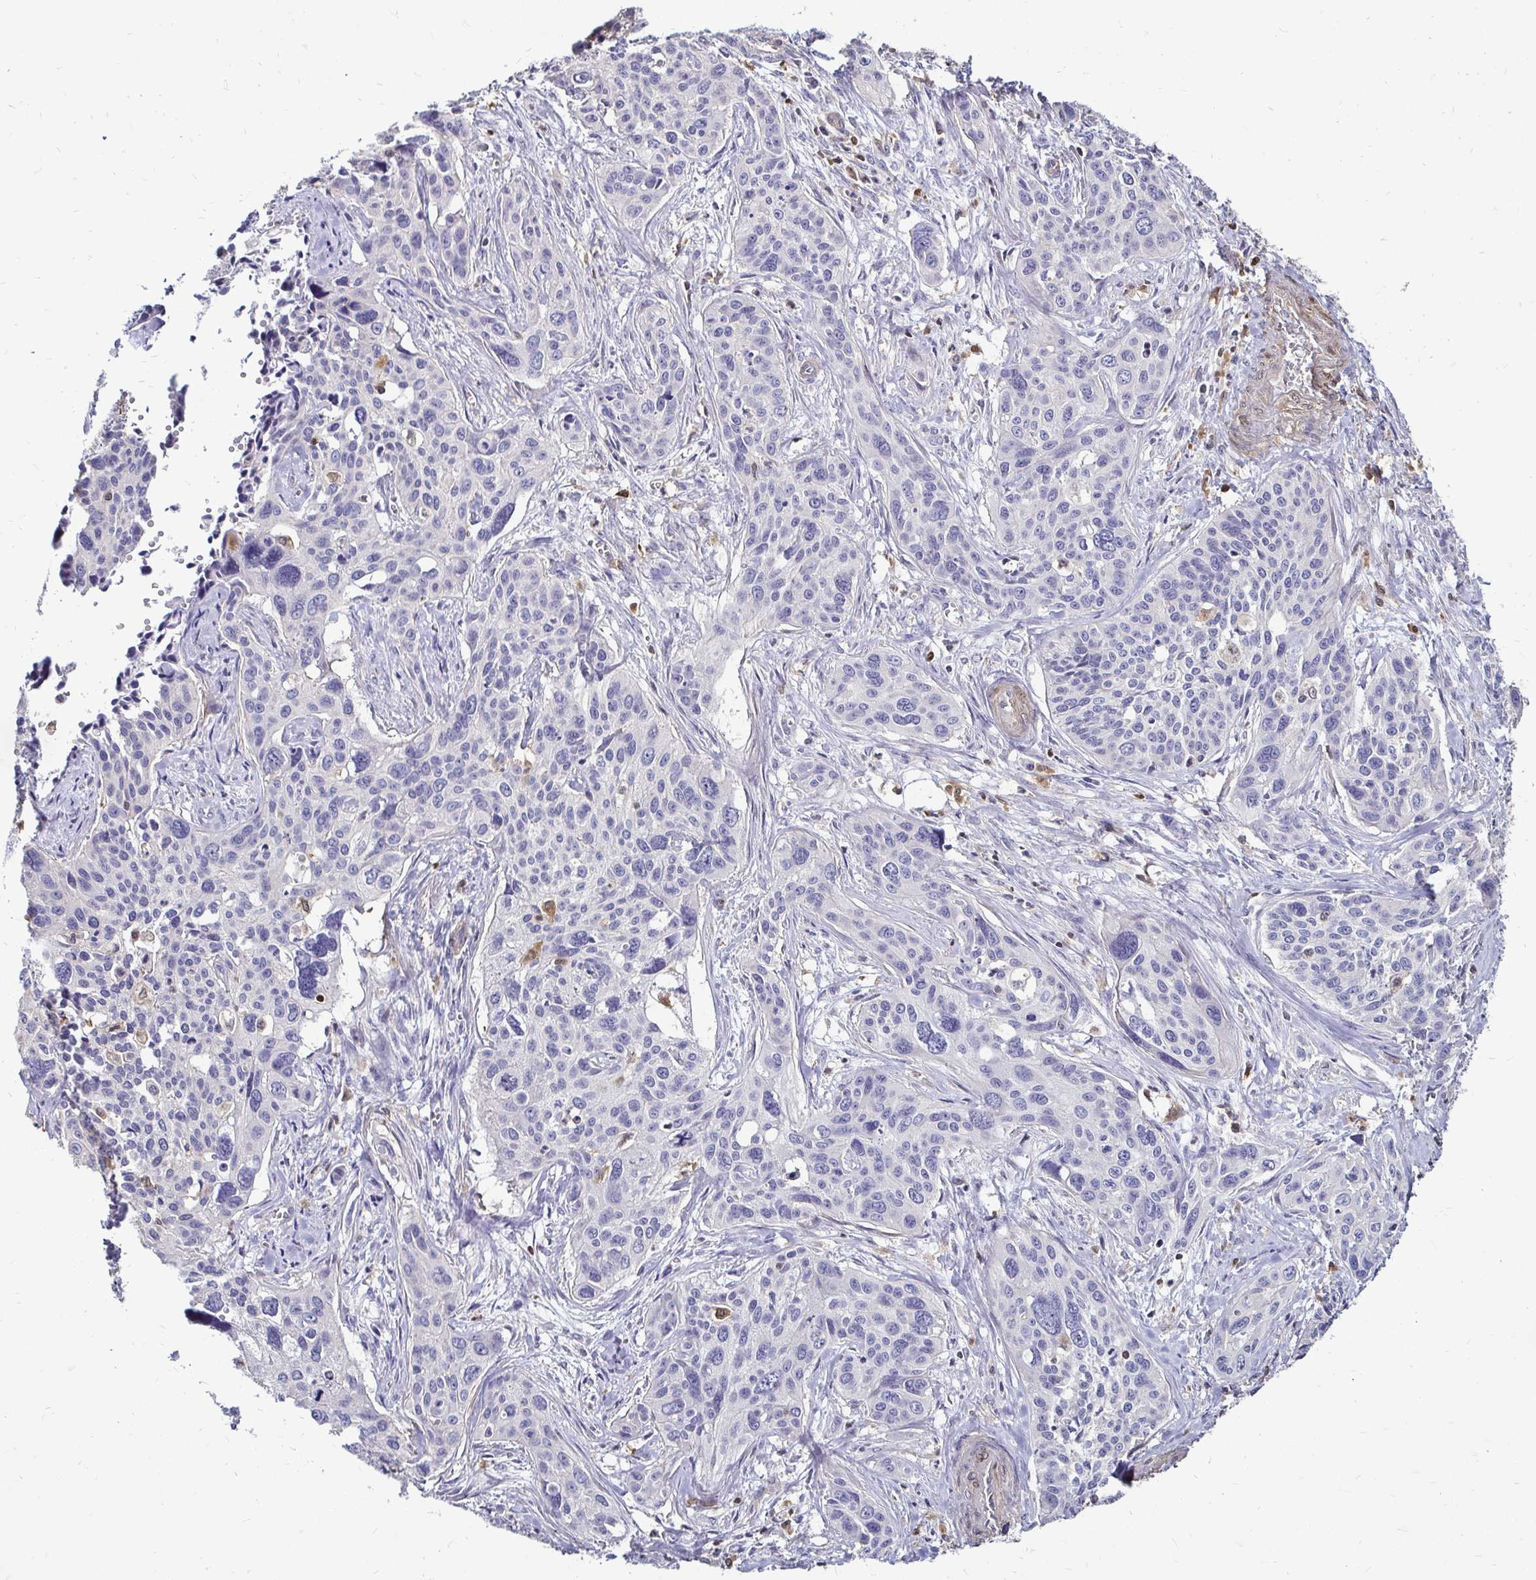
{"staining": {"intensity": "negative", "quantity": "none", "location": "none"}, "tissue": "cervical cancer", "cell_type": "Tumor cells", "image_type": "cancer", "snomed": [{"axis": "morphology", "description": "Squamous cell carcinoma, NOS"}, {"axis": "topography", "description": "Cervix"}], "caption": "There is no significant expression in tumor cells of squamous cell carcinoma (cervical).", "gene": "ZFP1", "patient": {"sex": "female", "age": 31}}